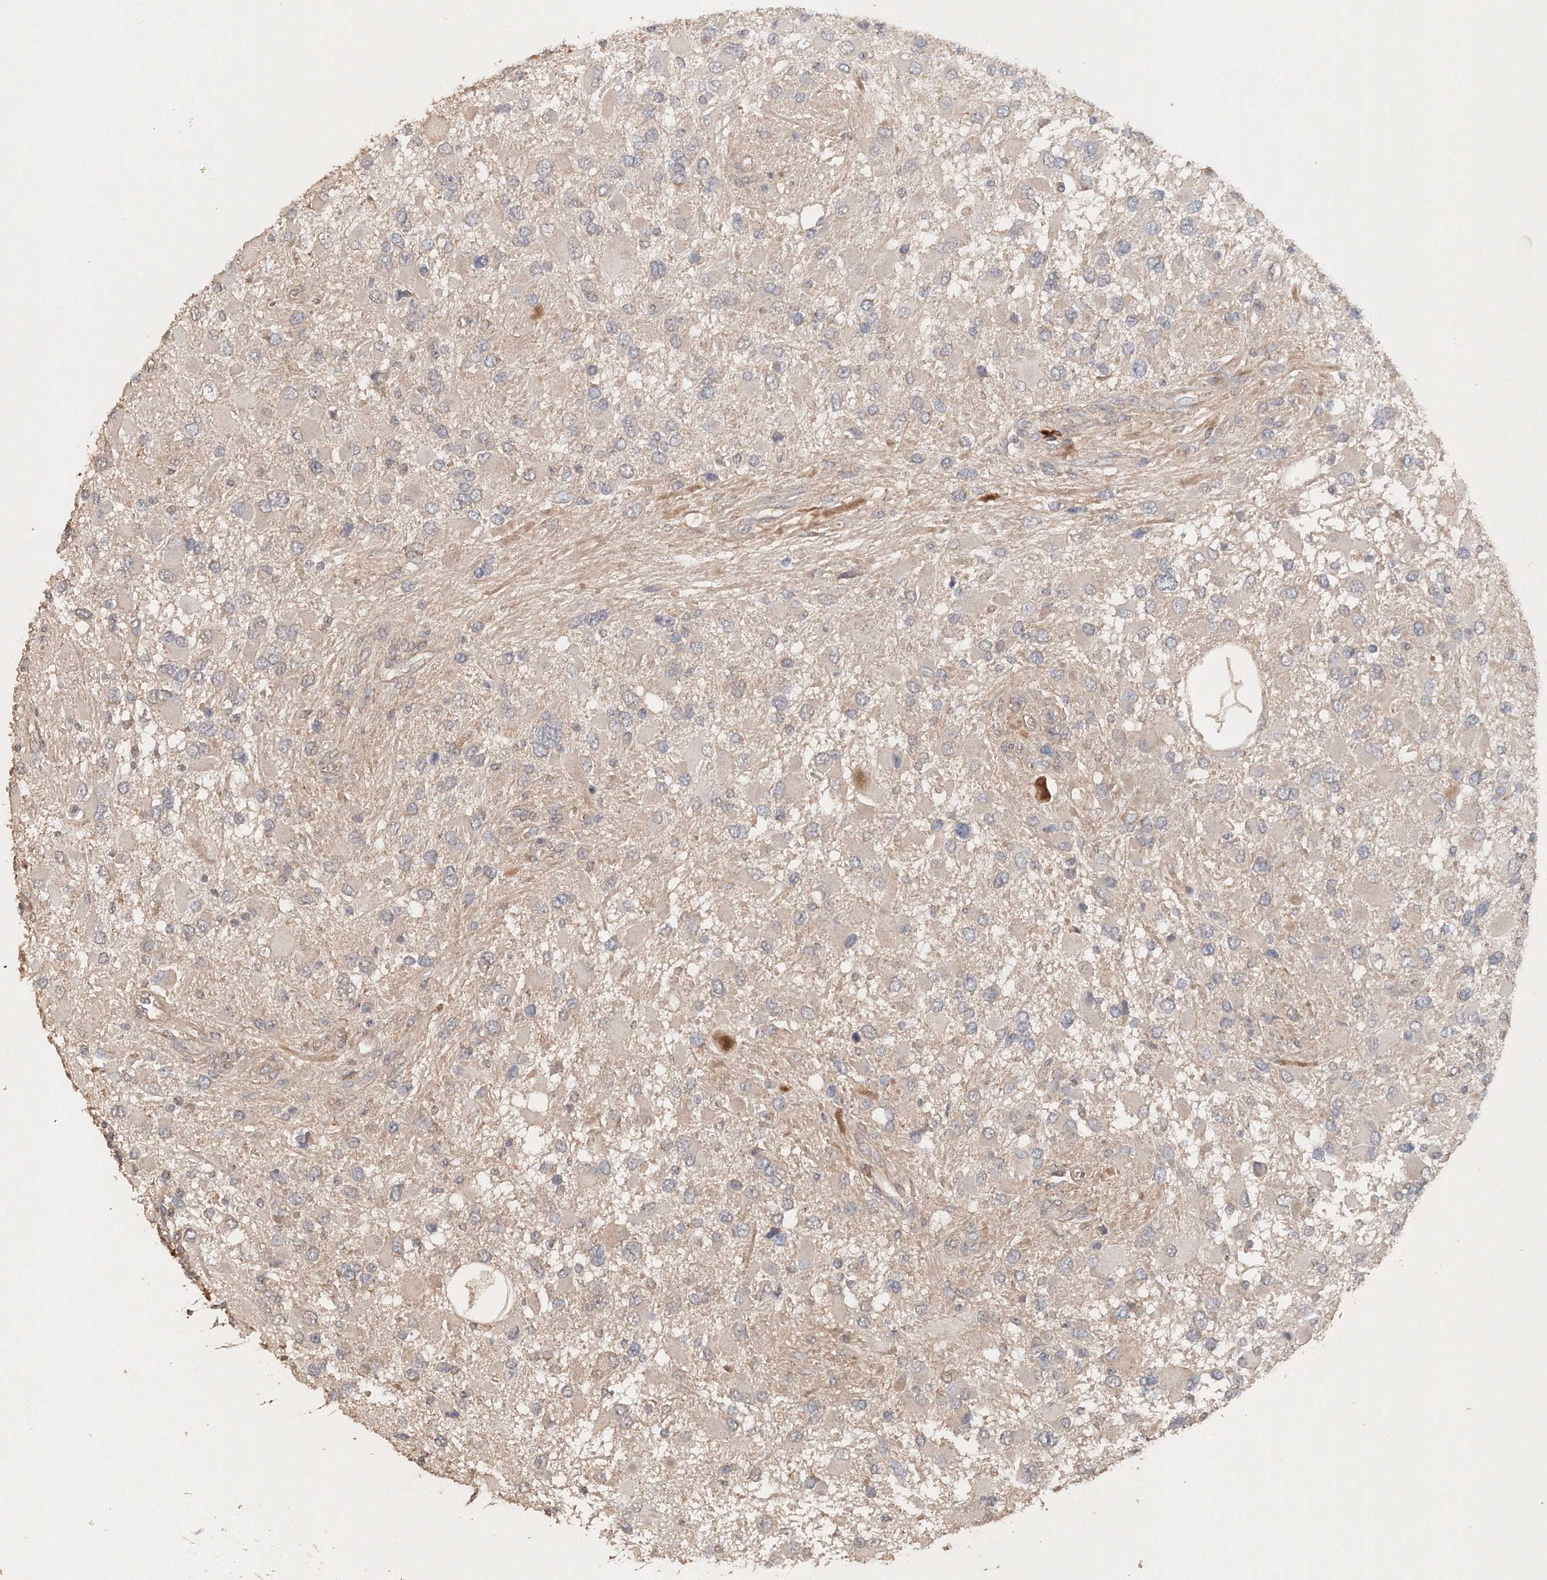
{"staining": {"intensity": "negative", "quantity": "none", "location": "none"}, "tissue": "glioma", "cell_type": "Tumor cells", "image_type": "cancer", "snomed": [{"axis": "morphology", "description": "Glioma, malignant, High grade"}, {"axis": "topography", "description": "Brain"}], "caption": "An immunohistochemistry (IHC) micrograph of high-grade glioma (malignant) is shown. There is no staining in tumor cells of high-grade glioma (malignant).", "gene": "NALF2", "patient": {"sex": "male", "age": 53}}